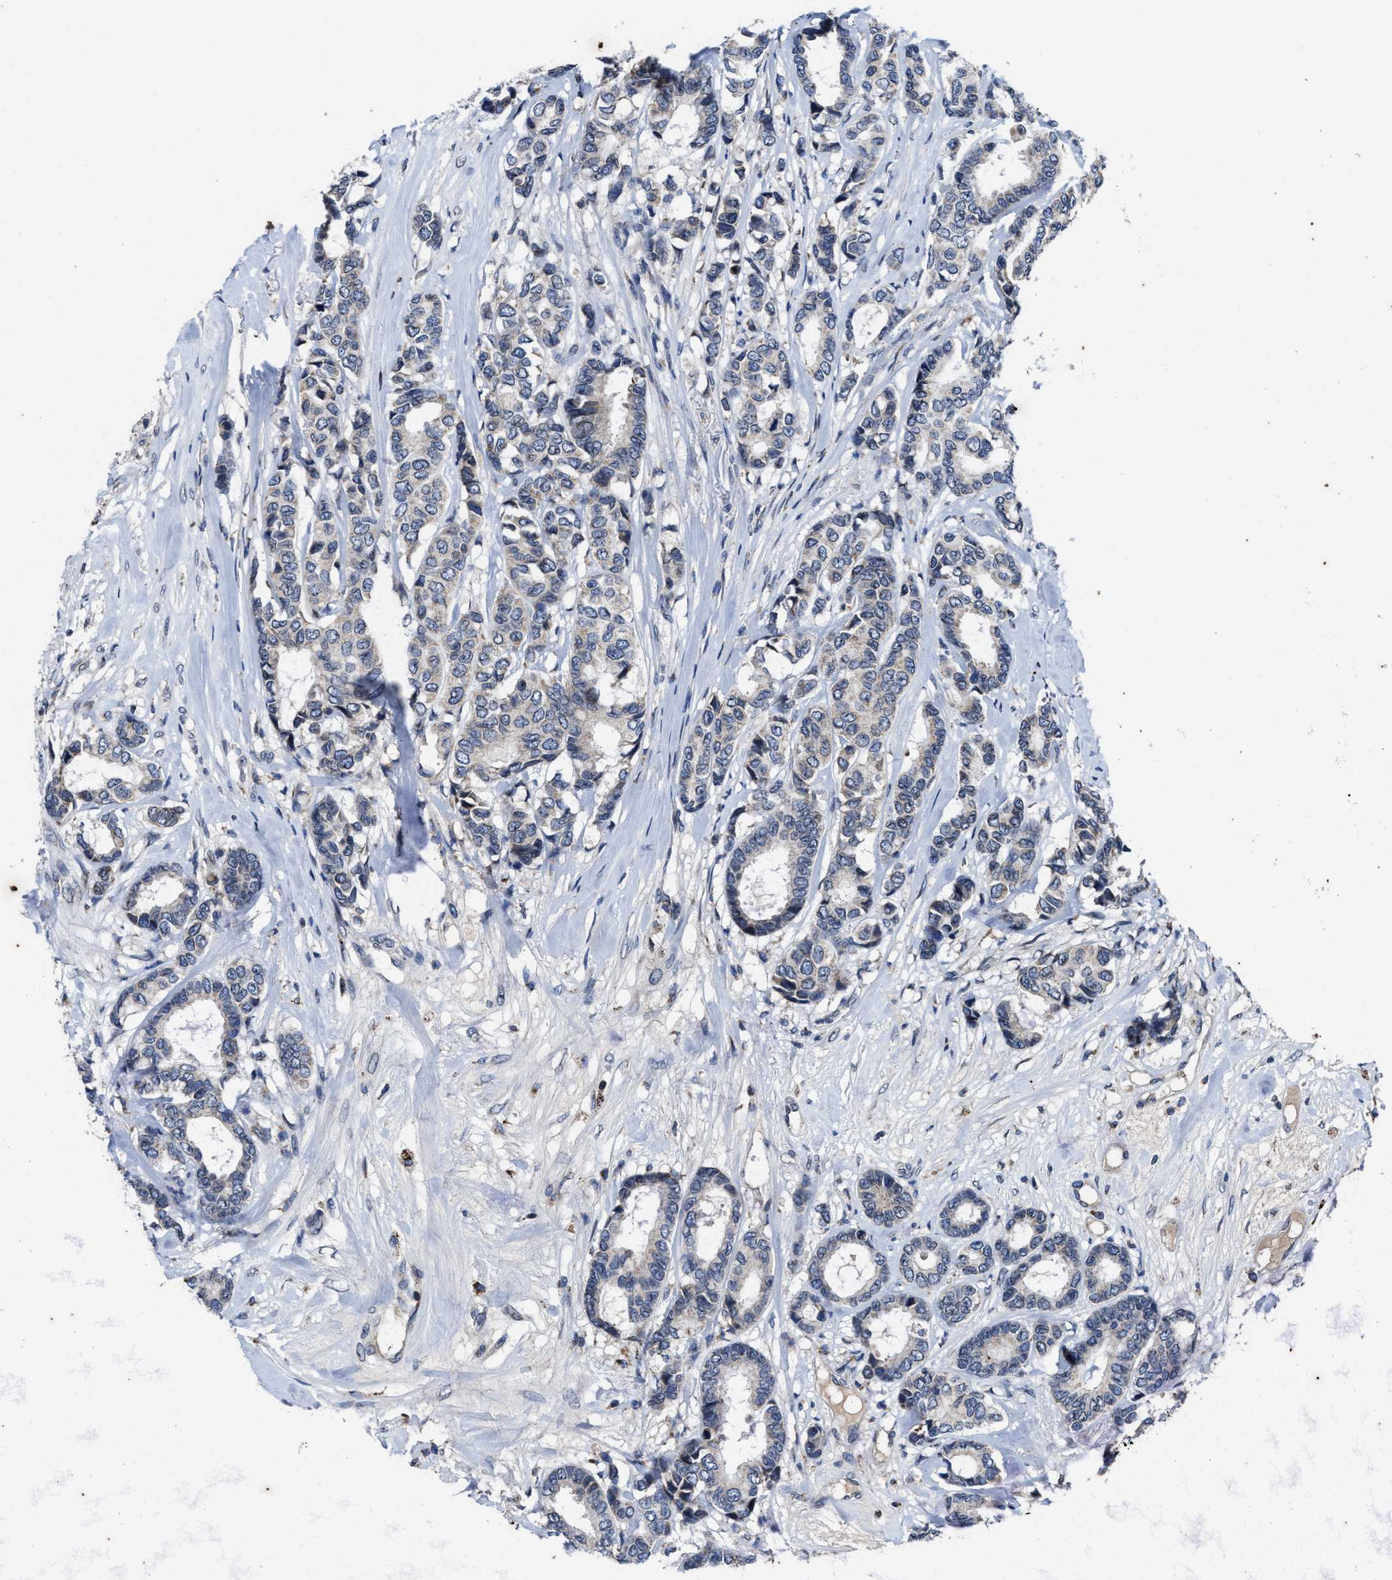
{"staining": {"intensity": "negative", "quantity": "none", "location": "none"}, "tissue": "breast cancer", "cell_type": "Tumor cells", "image_type": "cancer", "snomed": [{"axis": "morphology", "description": "Duct carcinoma"}, {"axis": "topography", "description": "Breast"}], "caption": "Protein analysis of breast intraductal carcinoma shows no significant expression in tumor cells. The staining was performed using DAB to visualize the protein expression in brown, while the nuclei were stained in blue with hematoxylin (Magnification: 20x).", "gene": "CACNA1D", "patient": {"sex": "female", "age": 87}}